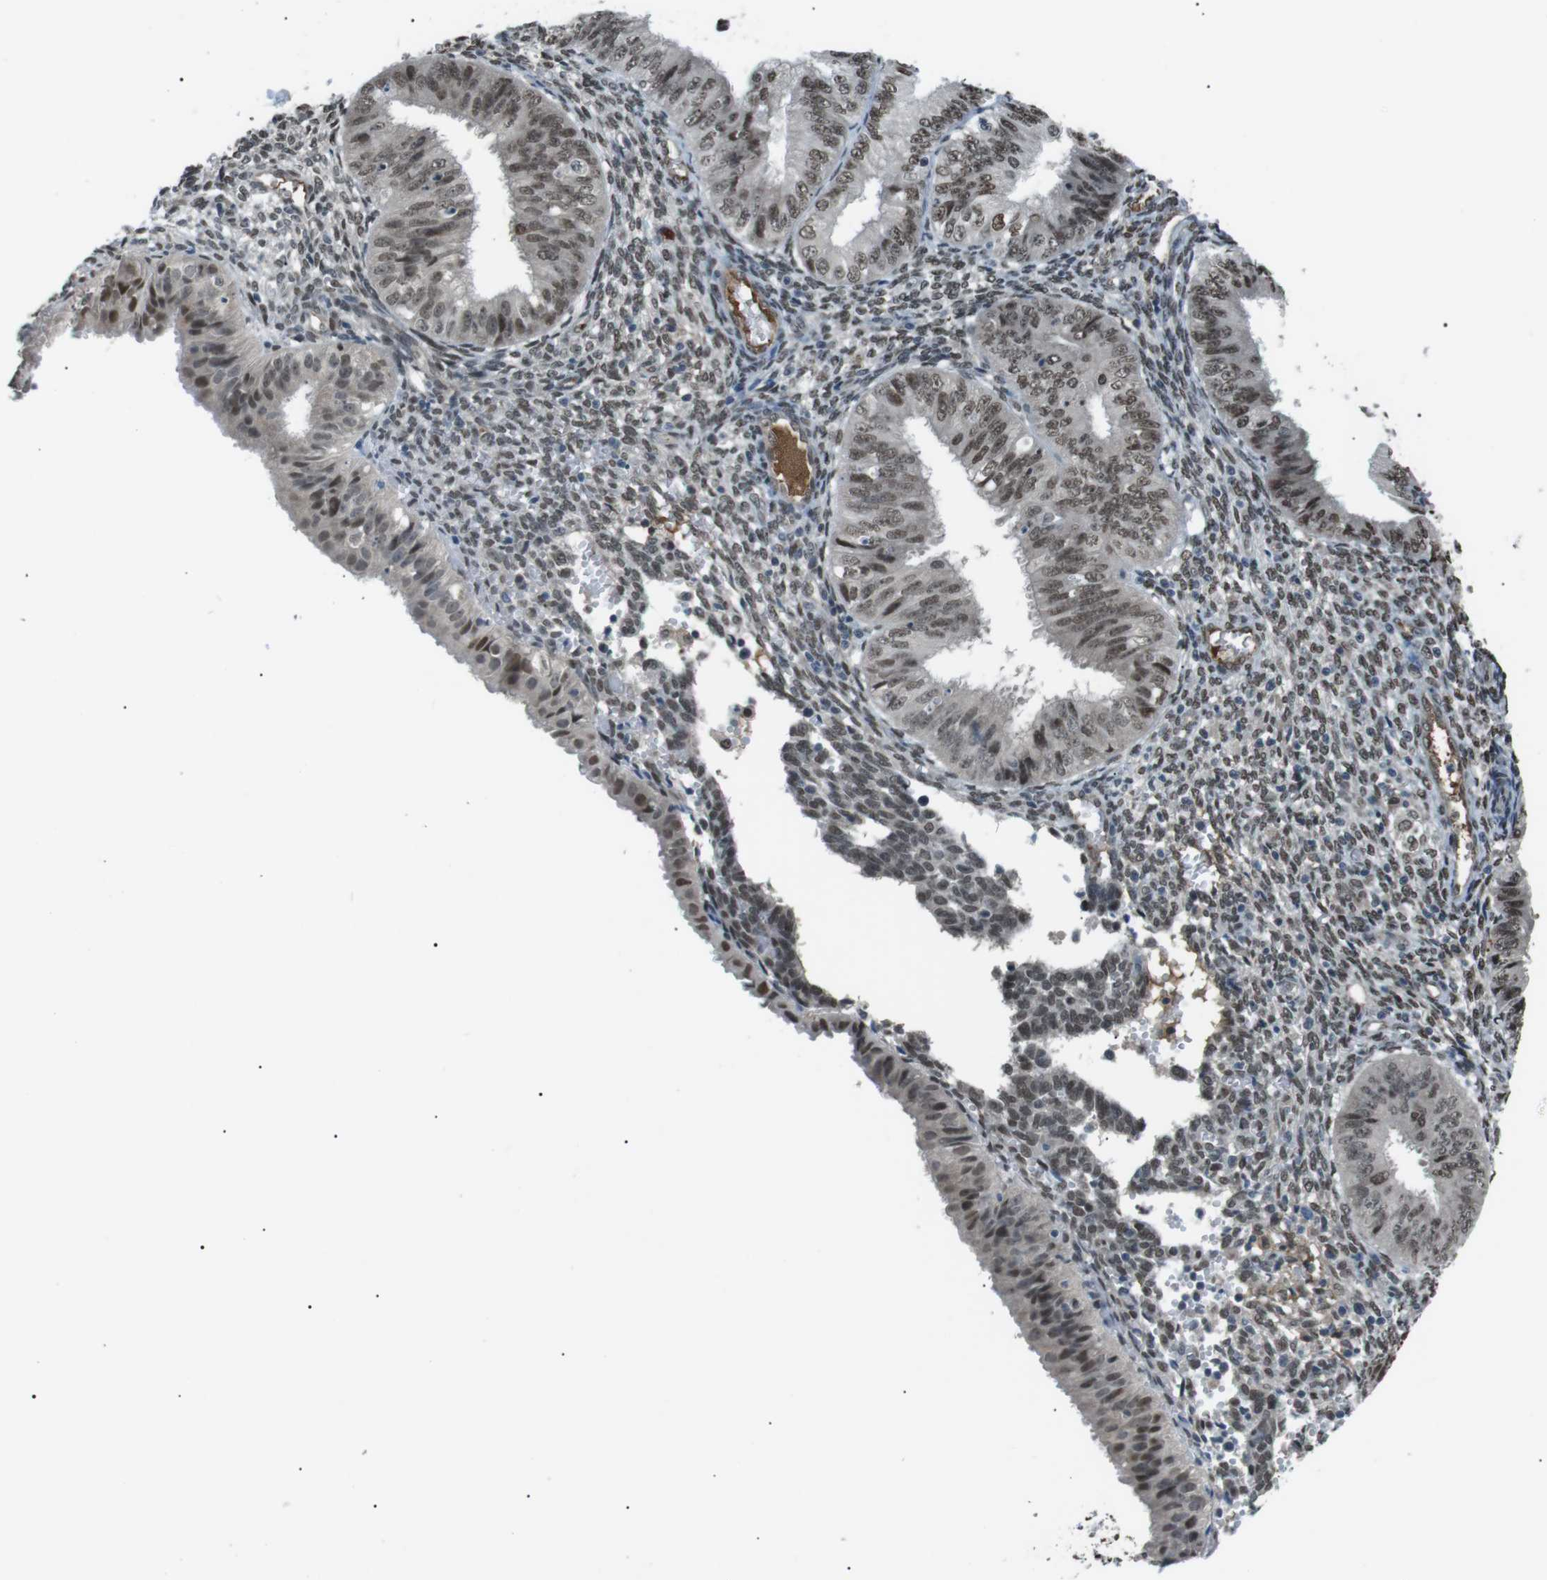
{"staining": {"intensity": "moderate", "quantity": ">75%", "location": "nuclear"}, "tissue": "endometrial cancer", "cell_type": "Tumor cells", "image_type": "cancer", "snomed": [{"axis": "morphology", "description": "Normal tissue, NOS"}, {"axis": "morphology", "description": "Adenocarcinoma, NOS"}, {"axis": "topography", "description": "Endometrium"}], "caption": "IHC staining of endometrial adenocarcinoma, which reveals medium levels of moderate nuclear positivity in approximately >75% of tumor cells indicating moderate nuclear protein positivity. The staining was performed using DAB (brown) for protein detection and nuclei were counterstained in hematoxylin (blue).", "gene": "SRPK2", "patient": {"sex": "female", "age": 53}}